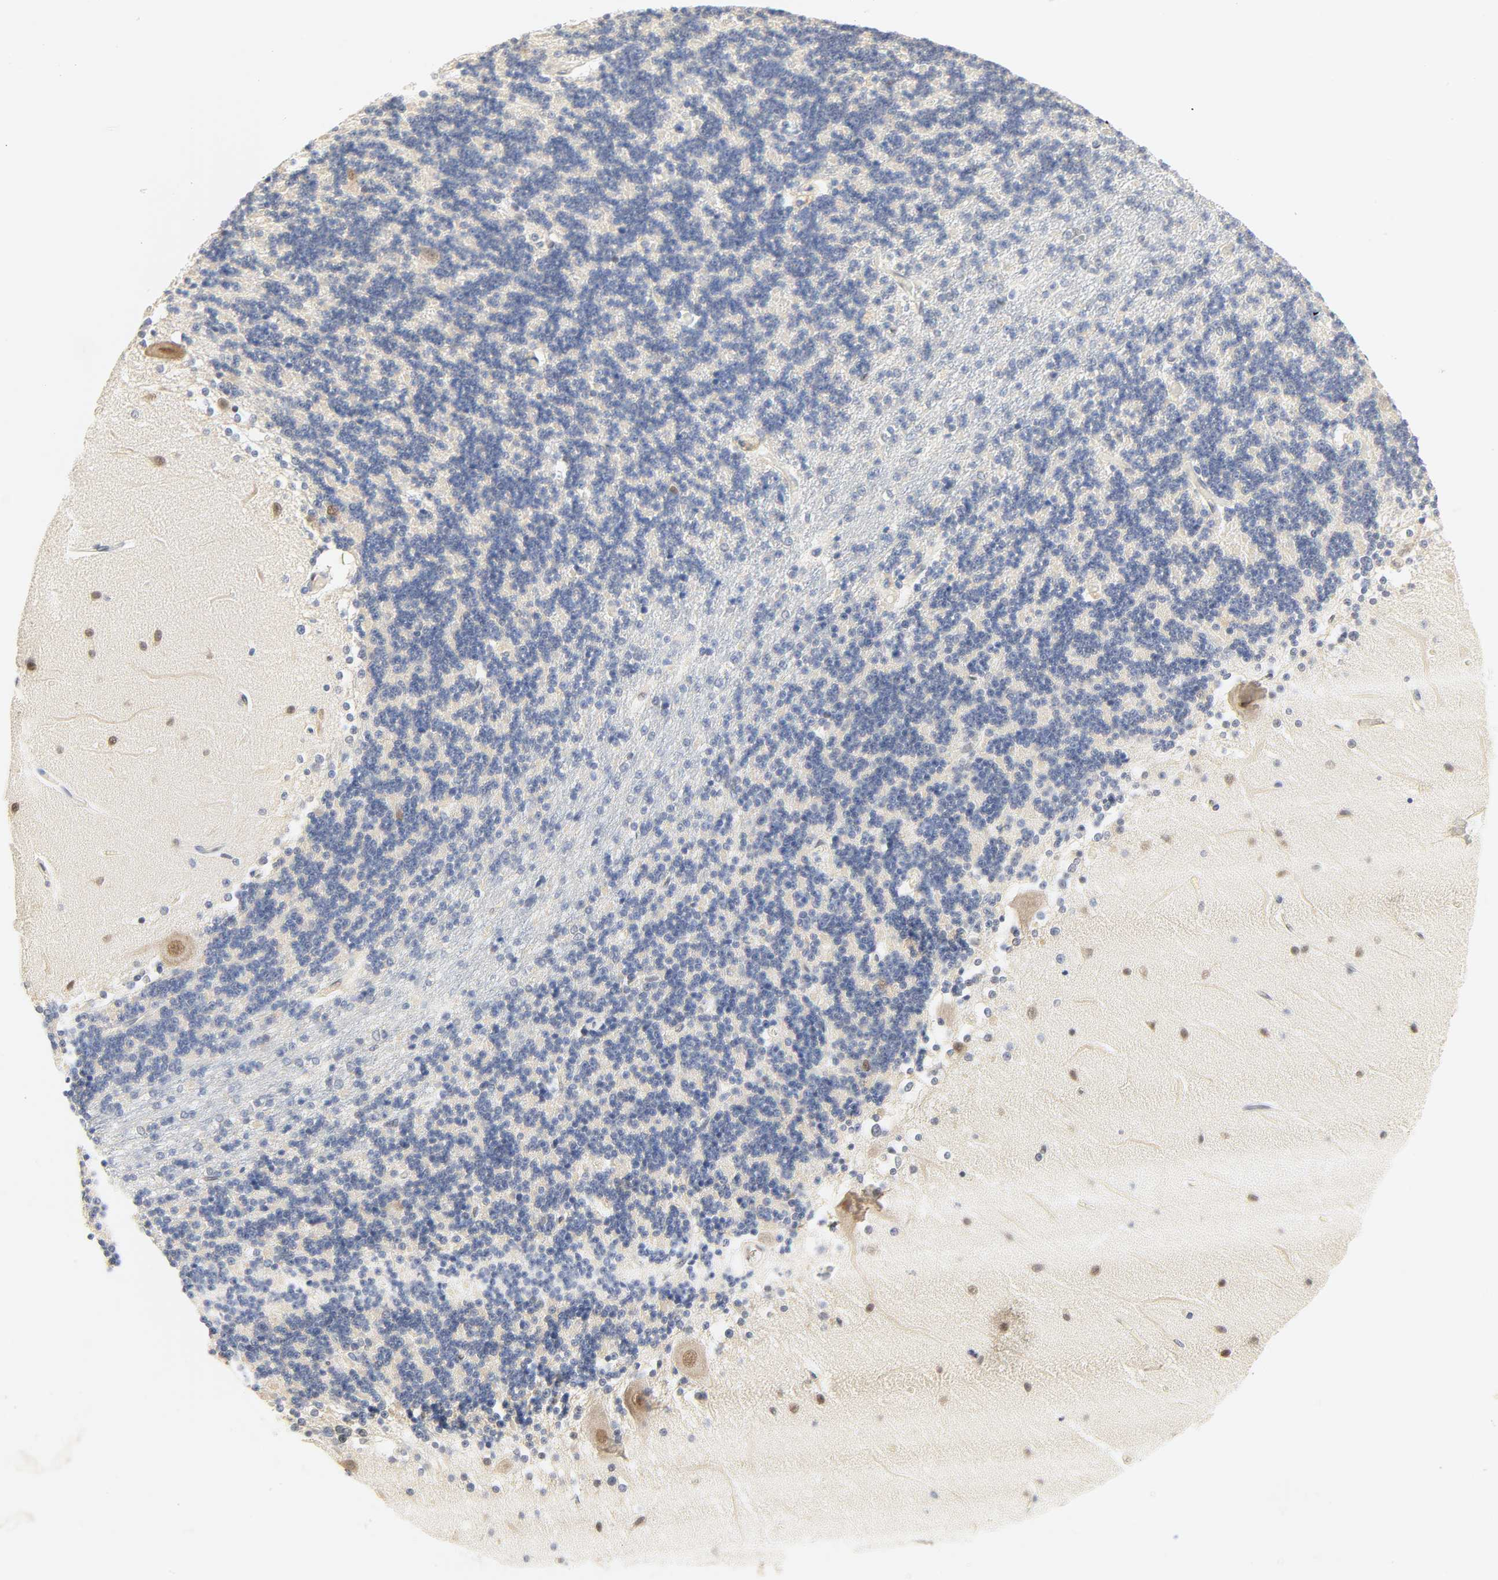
{"staining": {"intensity": "negative", "quantity": "none", "location": "none"}, "tissue": "cerebellum", "cell_type": "Cells in granular layer", "image_type": "normal", "snomed": [{"axis": "morphology", "description": "Normal tissue, NOS"}, {"axis": "topography", "description": "Cerebellum"}], "caption": "Image shows no protein positivity in cells in granular layer of unremarkable cerebellum.", "gene": "BORCS8", "patient": {"sex": "female", "age": 54}}